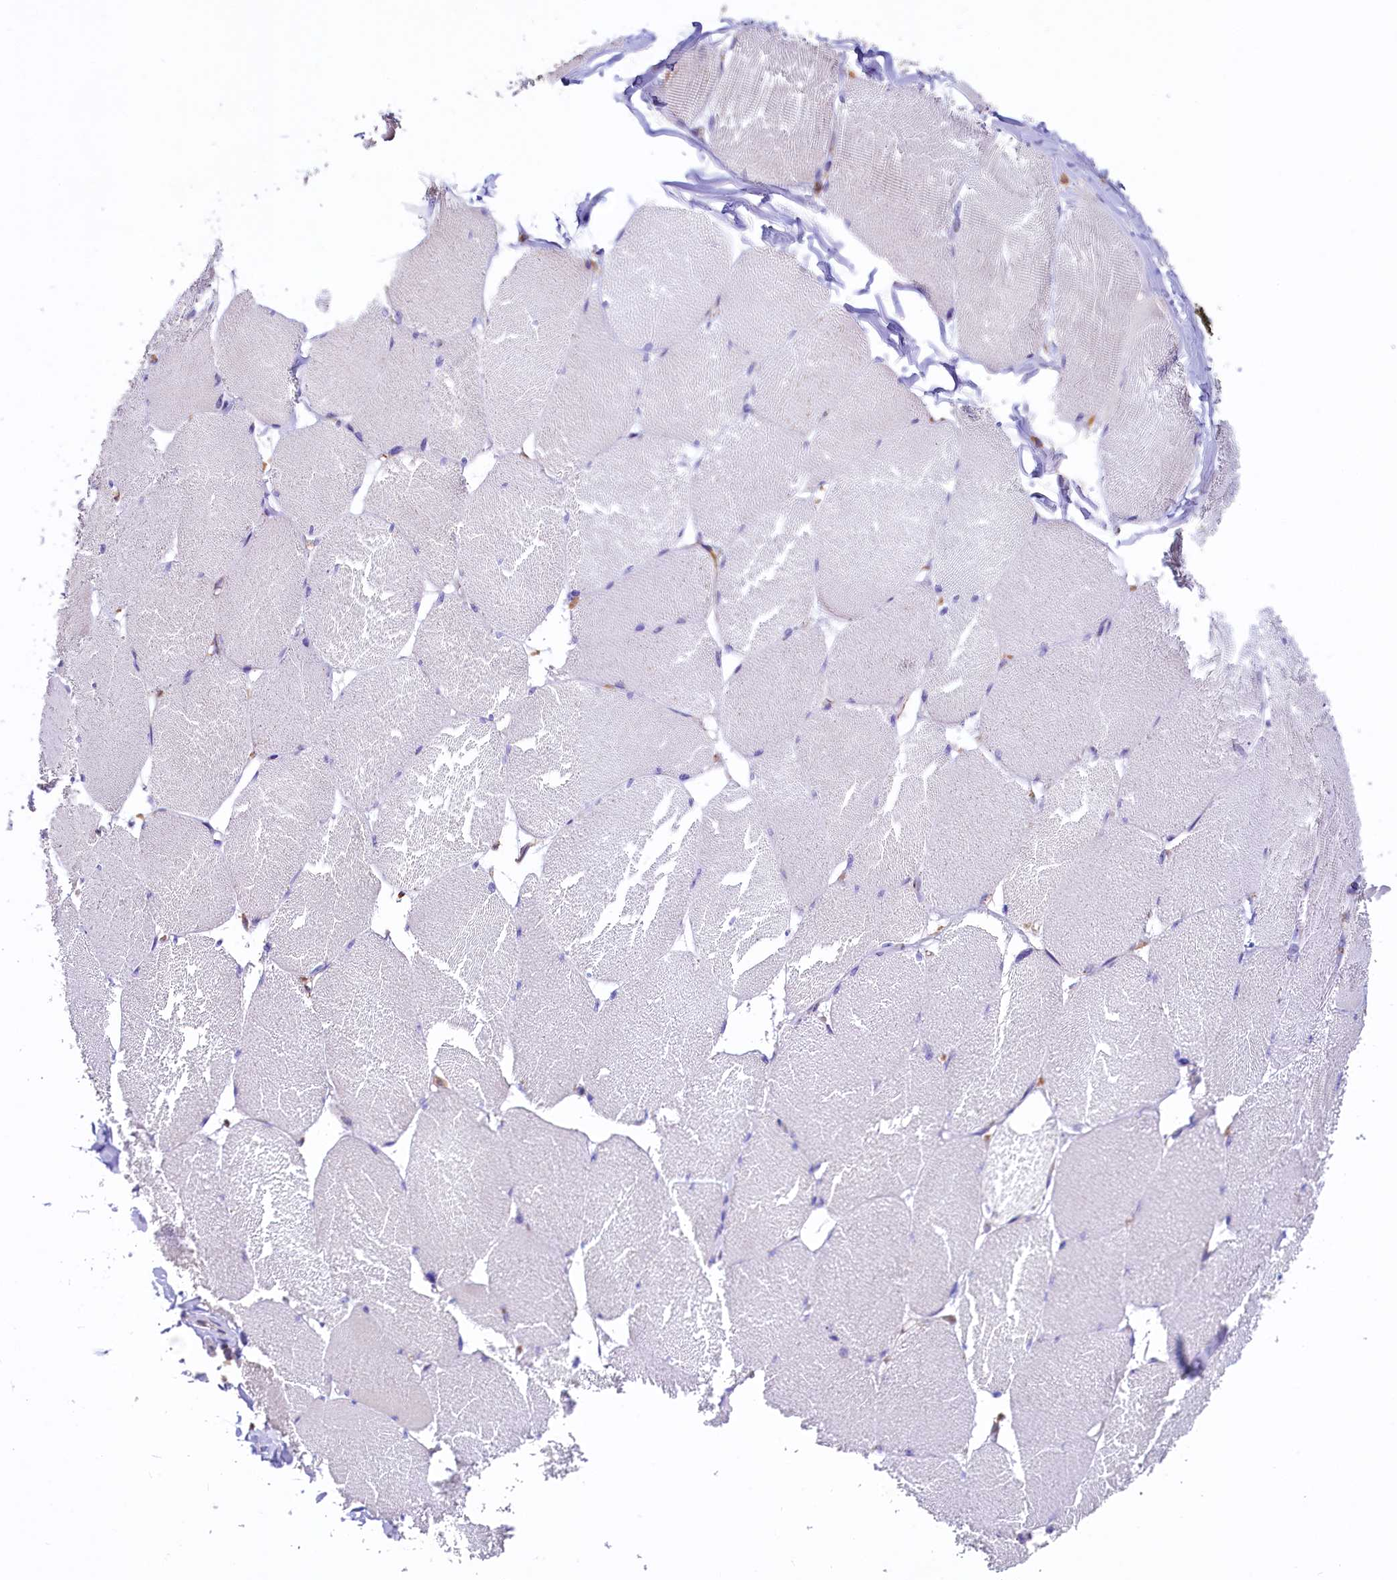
{"staining": {"intensity": "negative", "quantity": "none", "location": "none"}, "tissue": "skeletal muscle", "cell_type": "Myocytes", "image_type": "normal", "snomed": [{"axis": "morphology", "description": "Normal tissue, NOS"}, {"axis": "topography", "description": "Skin"}, {"axis": "topography", "description": "Skeletal muscle"}], "caption": "The image displays no significant expression in myocytes of skeletal muscle.", "gene": "HPS6", "patient": {"sex": "male", "age": 83}}